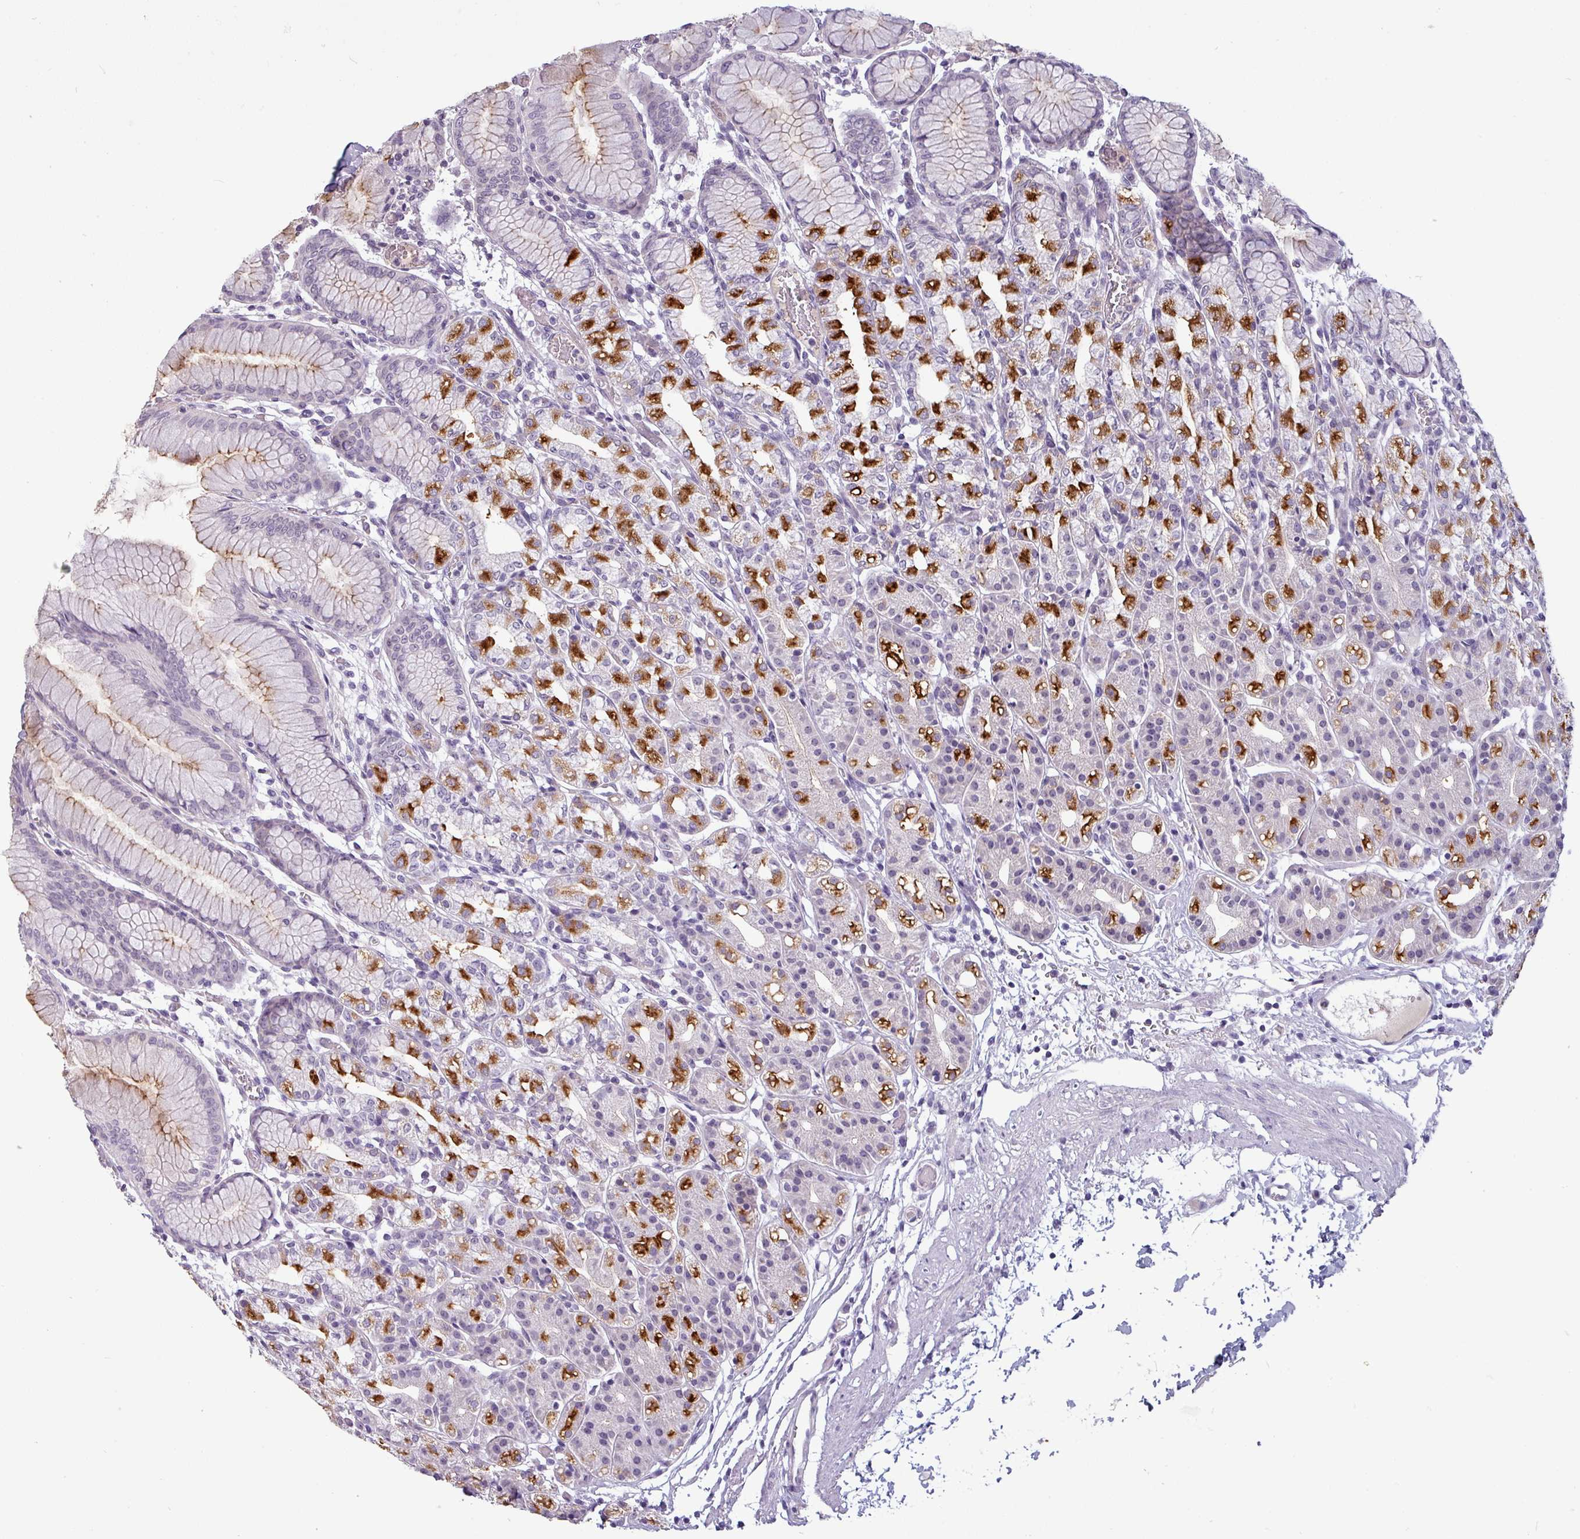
{"staining": {"intensity": "strong", "quantity": "25%-75%", "location": "cytoplasmic/membranous"}, "tissue": "stomach", "cell_type": "Glandular cells", "image_type": "normal", "snomed": [{"axis": "morphology", "description": "Normal tissue, NOS"}, {"axis": "topography", "description": "Stomach"}], "caption": "Immunohistochemical staining of benign human stomach reveals 25%-75% levels of strong cytoplasmic/membranous protein expression in approximately 25%-75% of glandular cells.", "gene": "SLC26A9", "patient": {"sex": "female", "age": 57}}